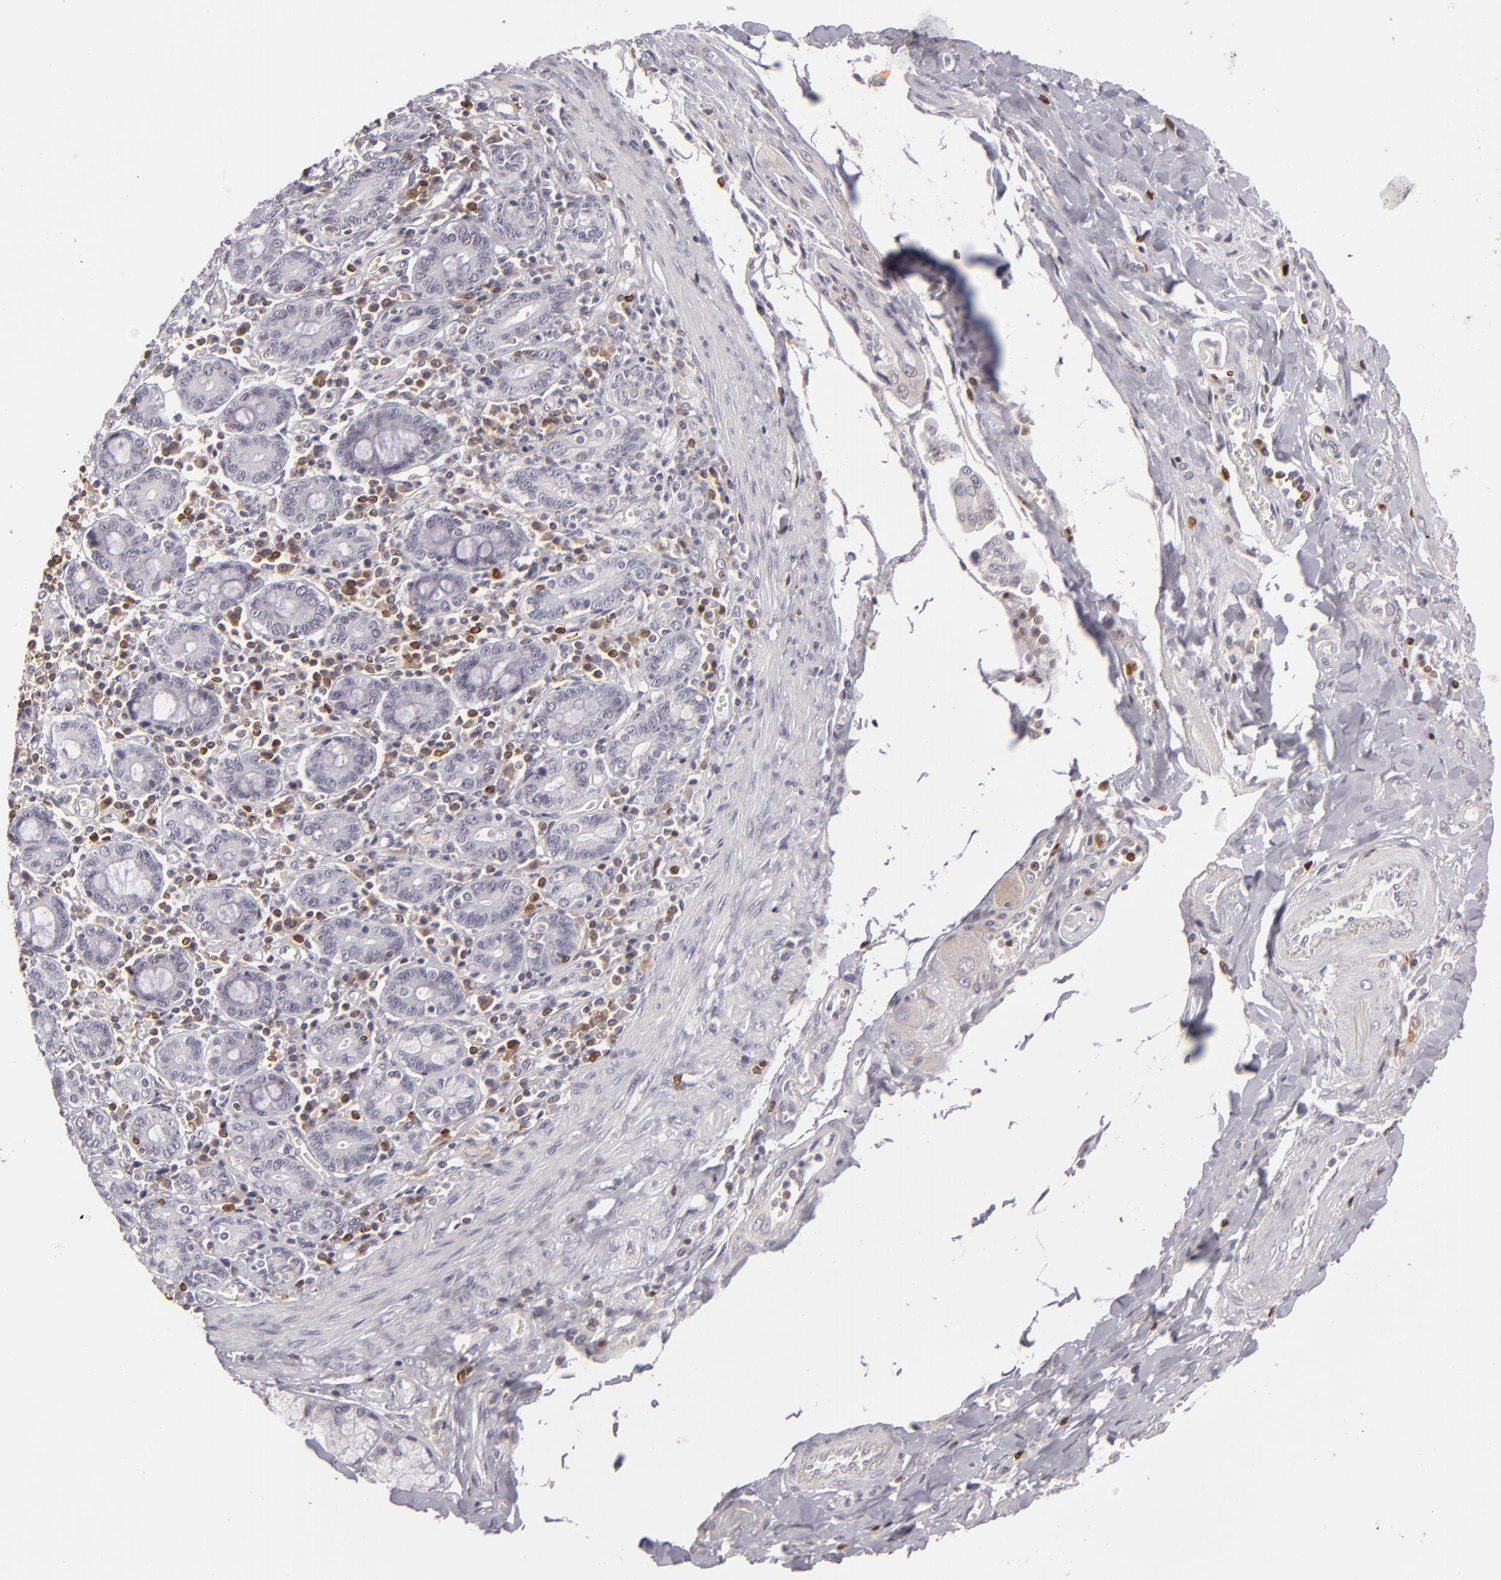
{"staining": {"intensity": "weak", "quantity": "<25%", "location": "cytoplasmic/membranous"}, "tissue": "pancreatic cancer", "cell_type": "Tumor cells", "image_type": "cancer", "snomed": [{"axis": "morphology", "description": "Adenocarcinoma, NOS"}, {"axis": "topography", "description": "Pancreas"}], "caption": "Immunohistochemistry image of human pancreatic cancer (adenocarcinoma) stained for a protein (brown), which displays no expression in tumor cells.", "gene": "APOBEC3G", "patient": {"sex": "male", "age": 77}}